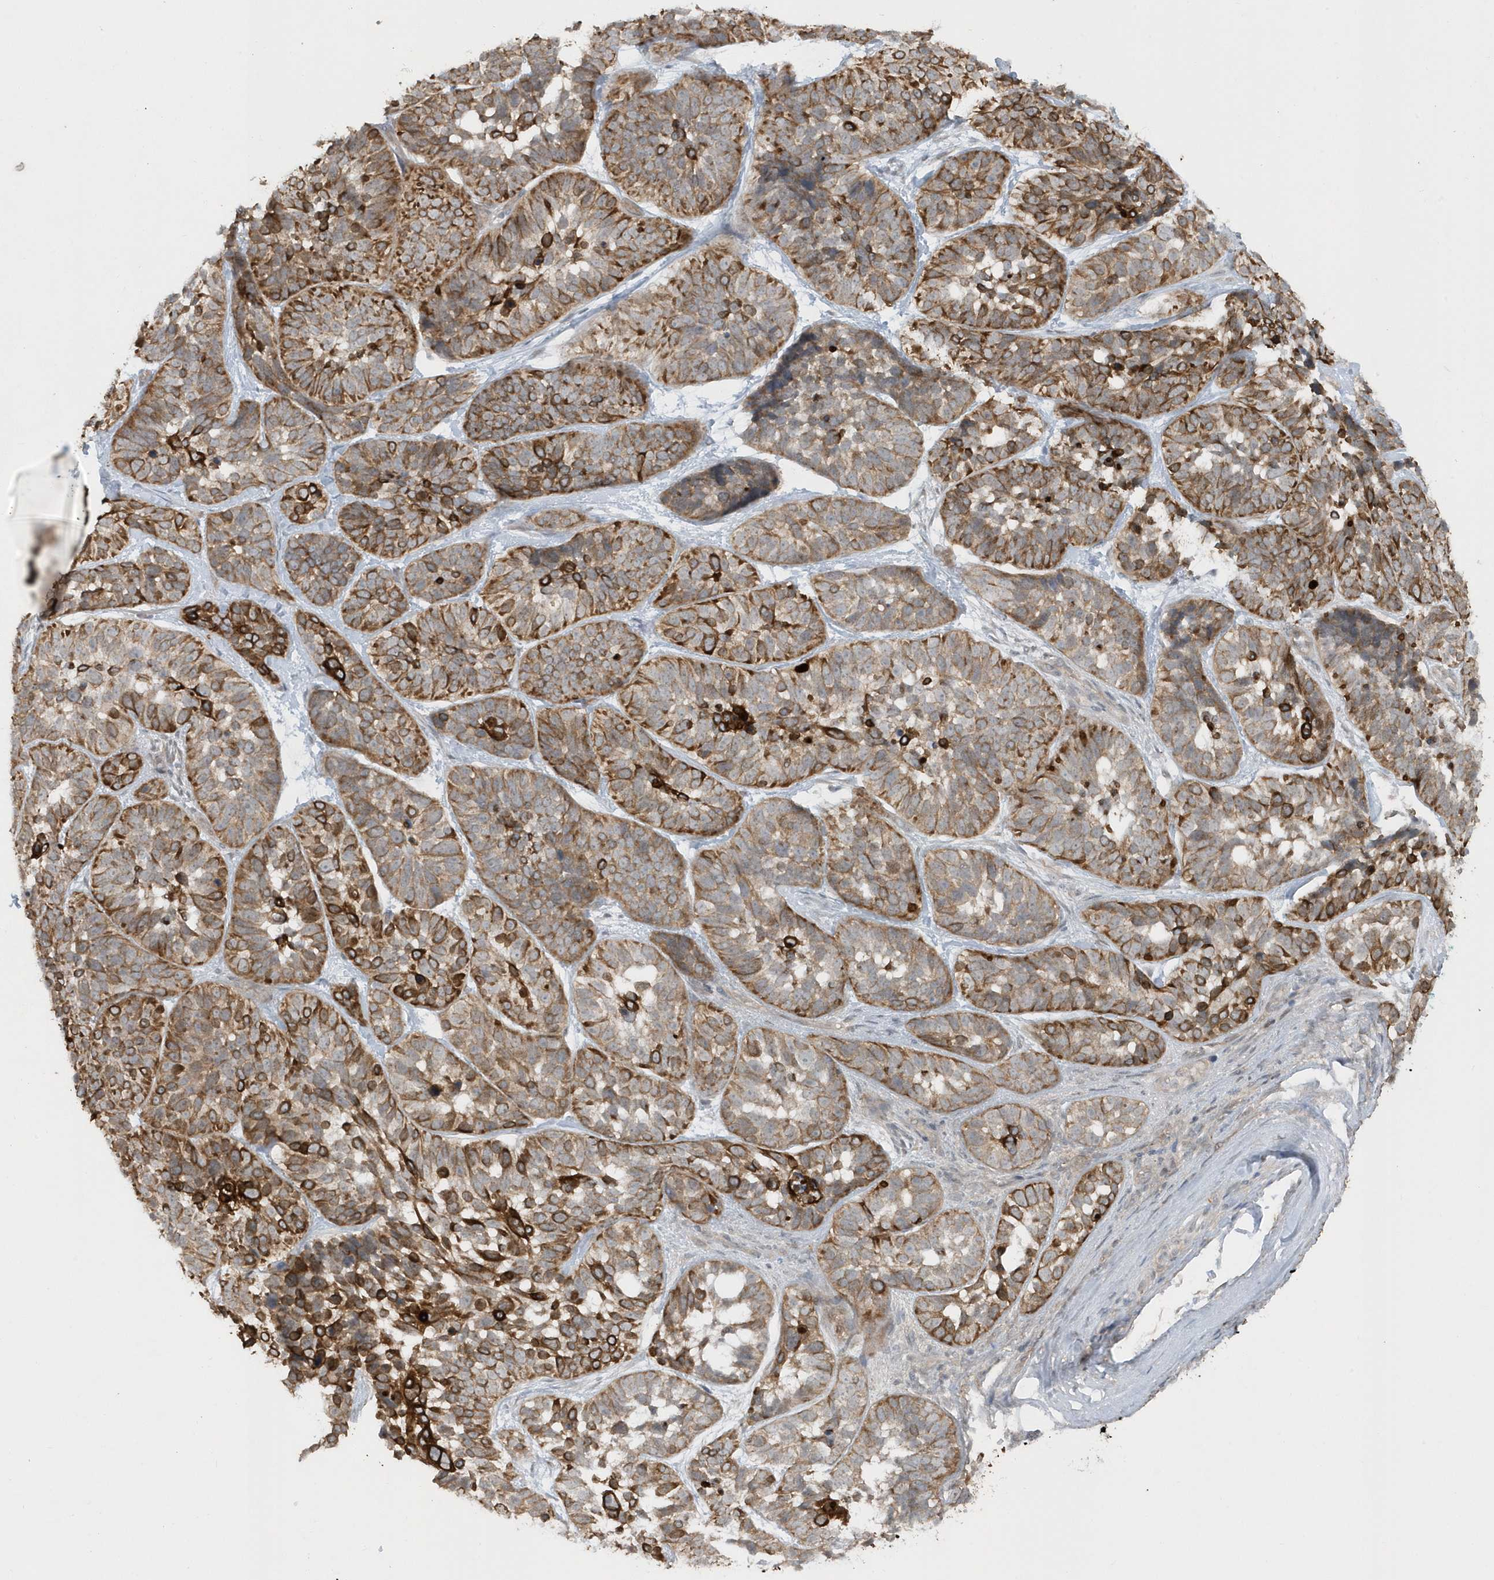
{"staining": {"intensity": "moderate", "quantity": ">75%", "location": "cytoplasmic/membranous"}, "tissue": "skin cancer", "cell_type": "Tumor cells", "image_type": "cancer", "snomed": [{"axis": "morphology", "description": "Basal cell carcinoma"}, {"axis": "topography", "description": "Skin"}], "caption": "Skin basal cell carcinoma was stained to show a protein in brown. There is medium levels of moderate cytoplasmic/membranous staining in about >75% of tumor cells.", "gene": "PARD3B", "patient": {"sex": "male", "age": 62}}